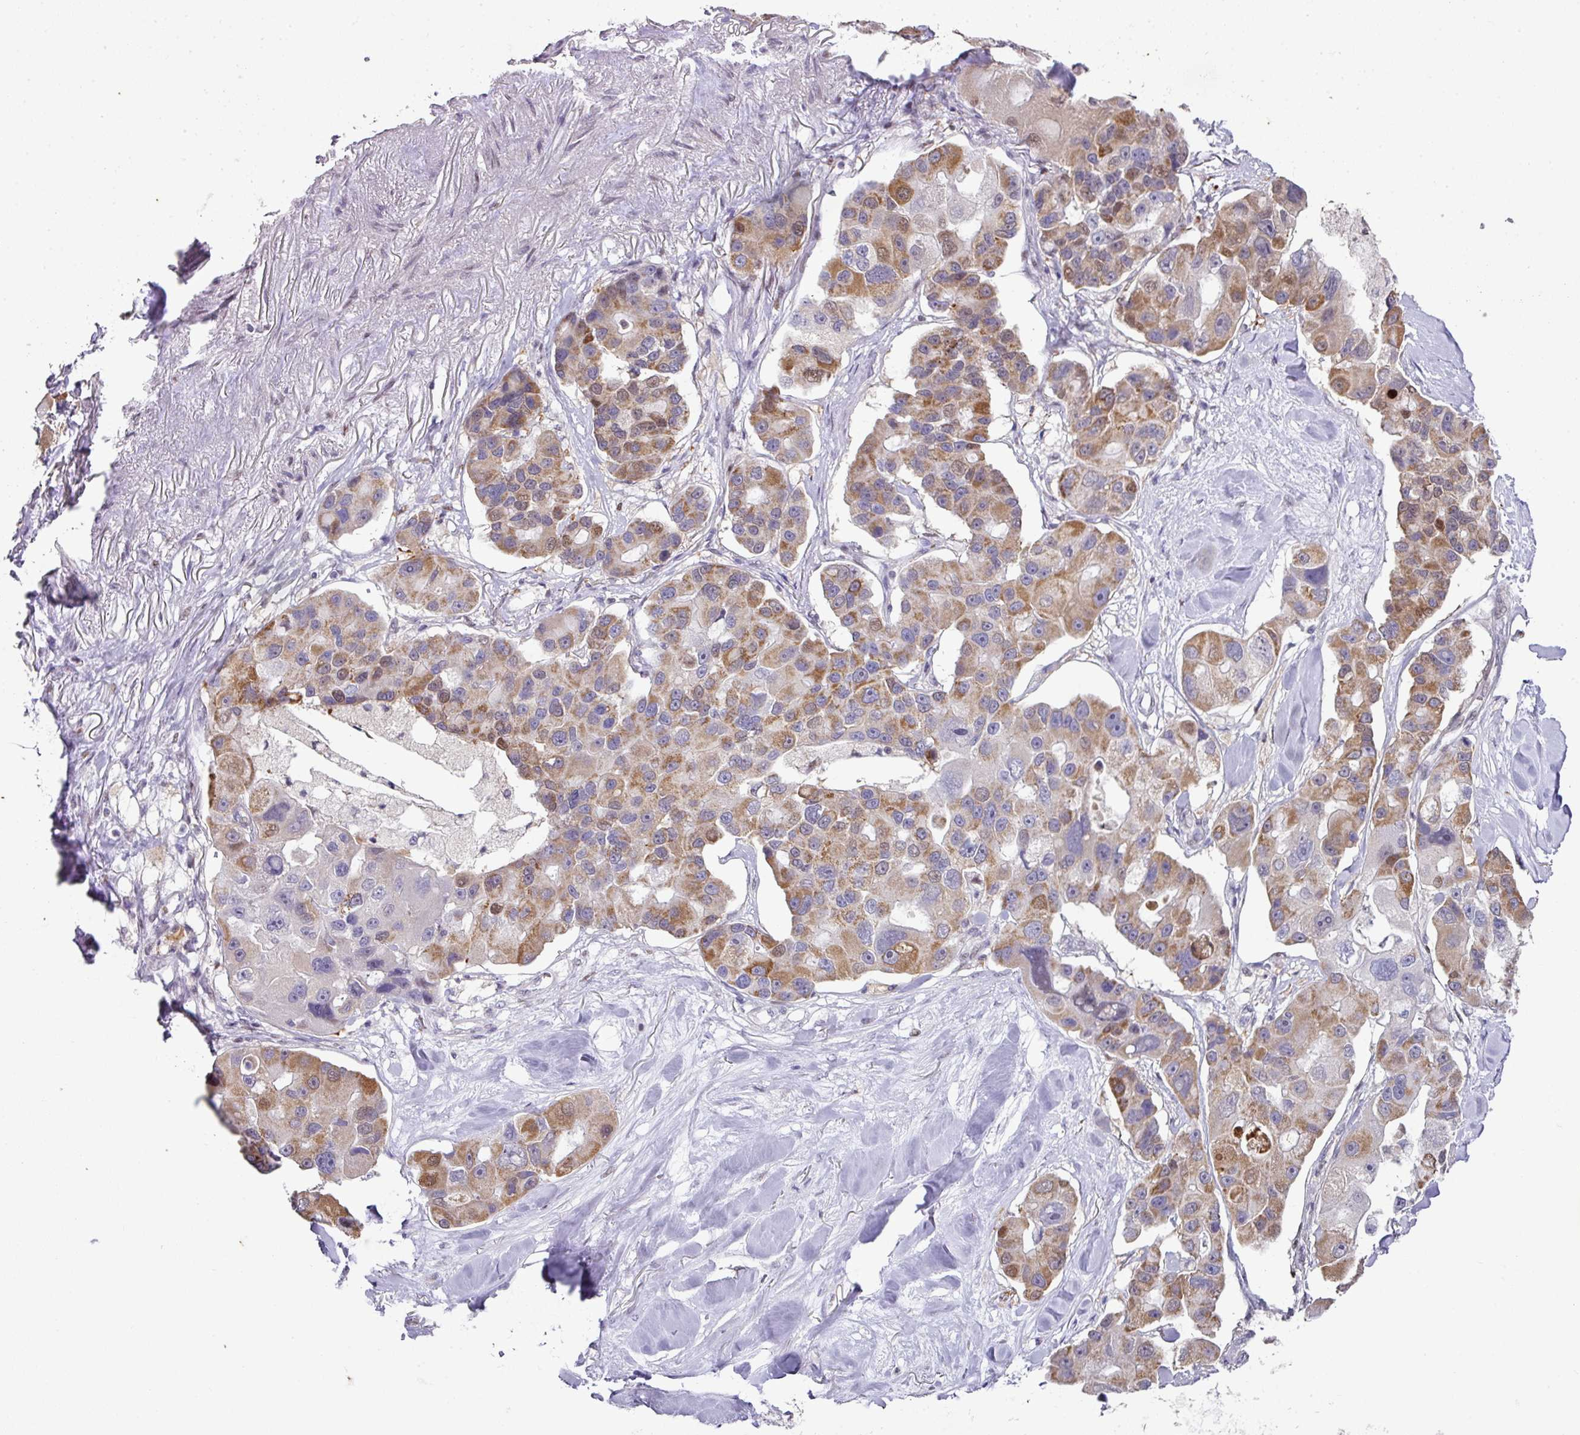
{"staining": {"intensity": "moderate", "quantity": ">75%", "location": "cytoplasmic/membranous"}, "tissue": "lung cancer", "cell_type": "Tumor cells", "image_type": "cancer", "snomed": [{"axis": "morphology", "description": "Adenocarcinoma, NOS"}, {"axis": "topography", "description": "Lung"}], "caption": "Immunohistochemical staining of lung adenocarcinoma shows medium levels of moderate cytoplasmic/membranous protein expression in about >75% of tumor cells.", "gene": "ANKRD18A", "patient": {"sex": "female", "age": 54}}